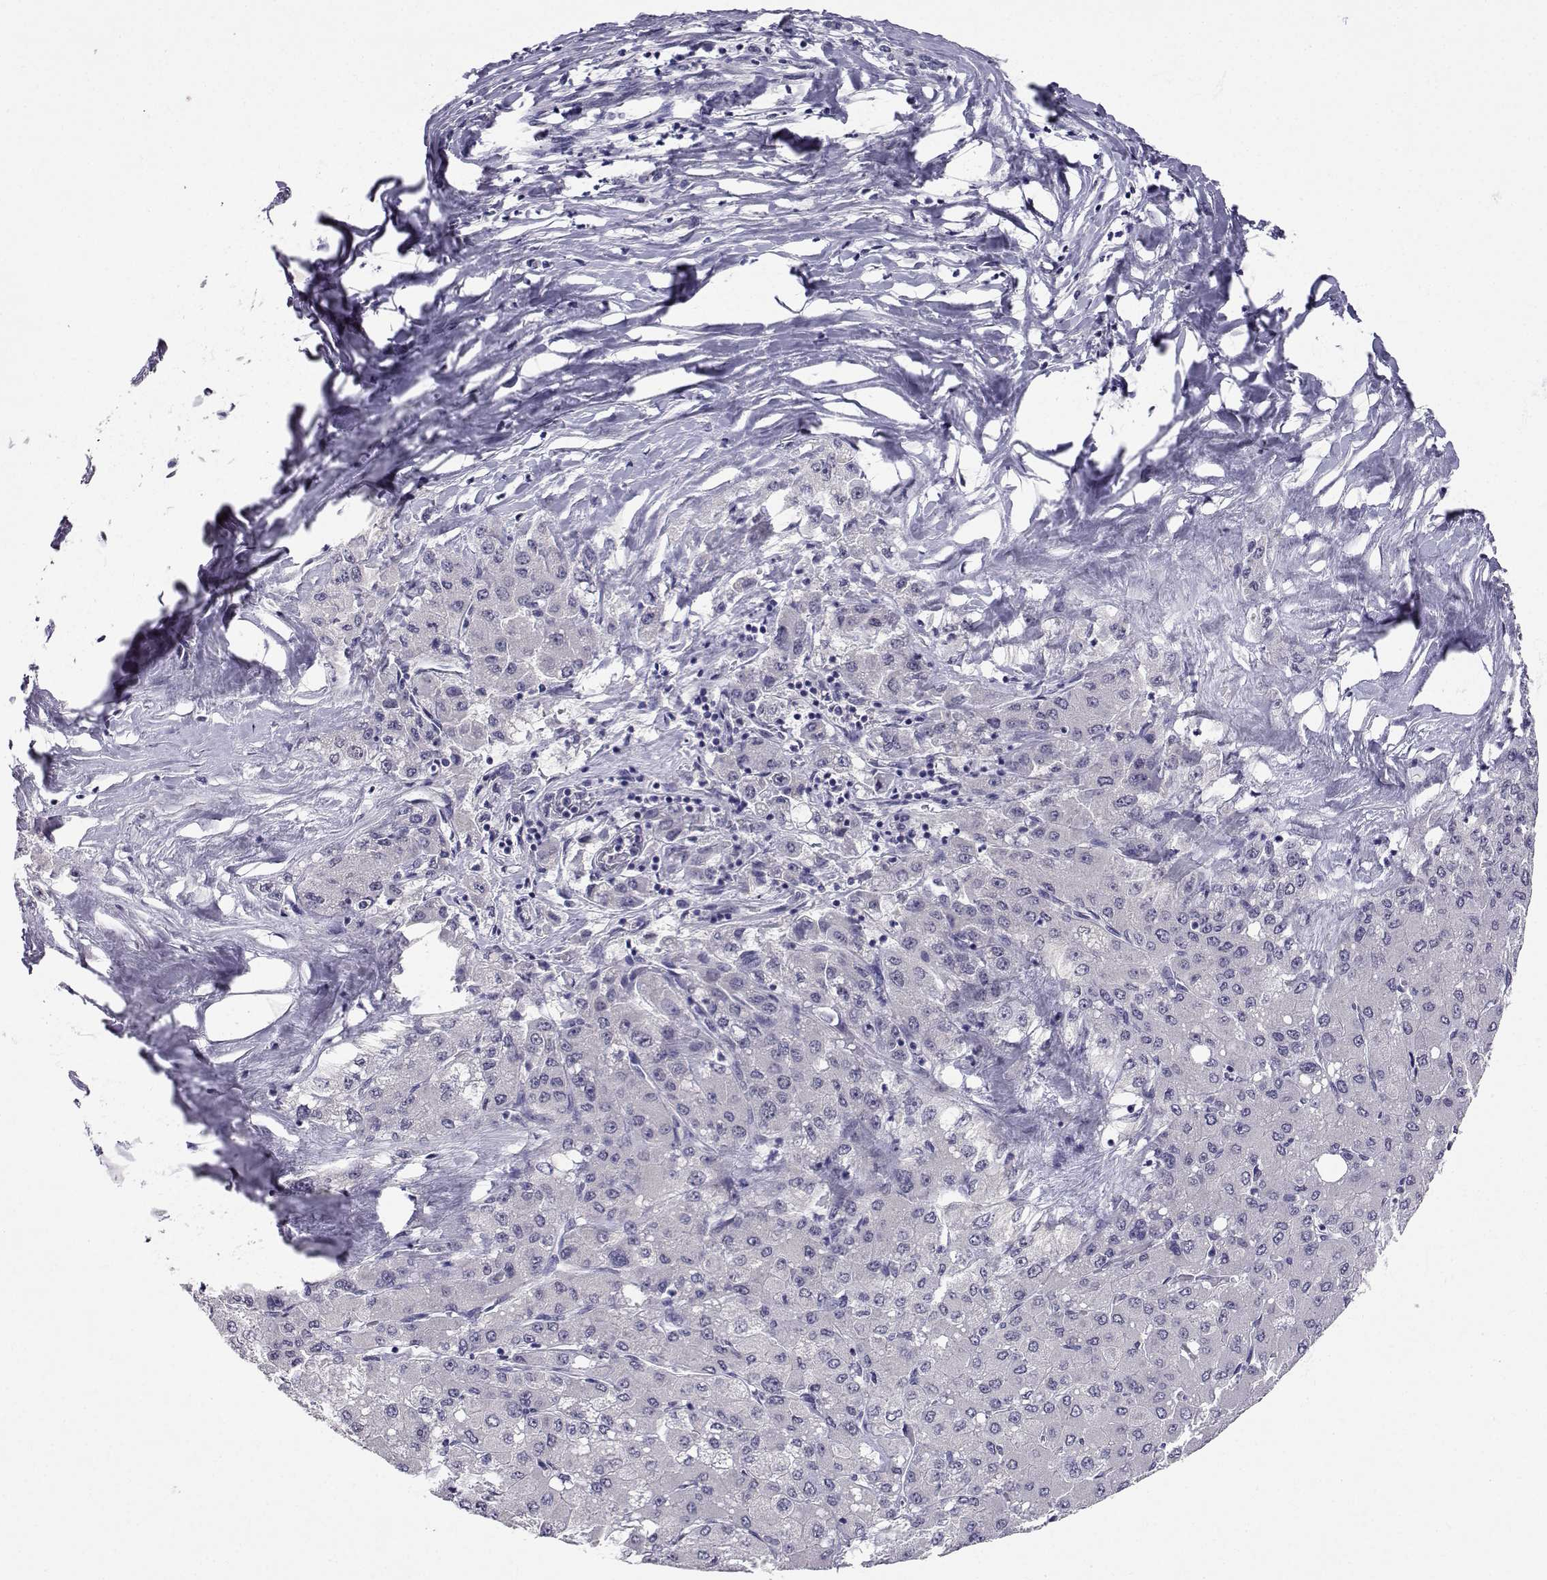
{"staining": {"intensity": "negative", "quantity": "none", "location": "none"}, "tissue": "liver cancer", "cell_type": "Tumor cells", "image_type": "cancer", "snomed": [{"axis": "morphology", "description": "Carcinoma, Hepatocellular, NOS"}, {"axis": "topography", "description": "Liver"}], "caption": "The IHC photomicrograph has no significant staining in tumor cells of liver hepatocellular carcinoma tissue.", "gene": "SLC6A3", "patient": {"sex": "male", "age": 40}}